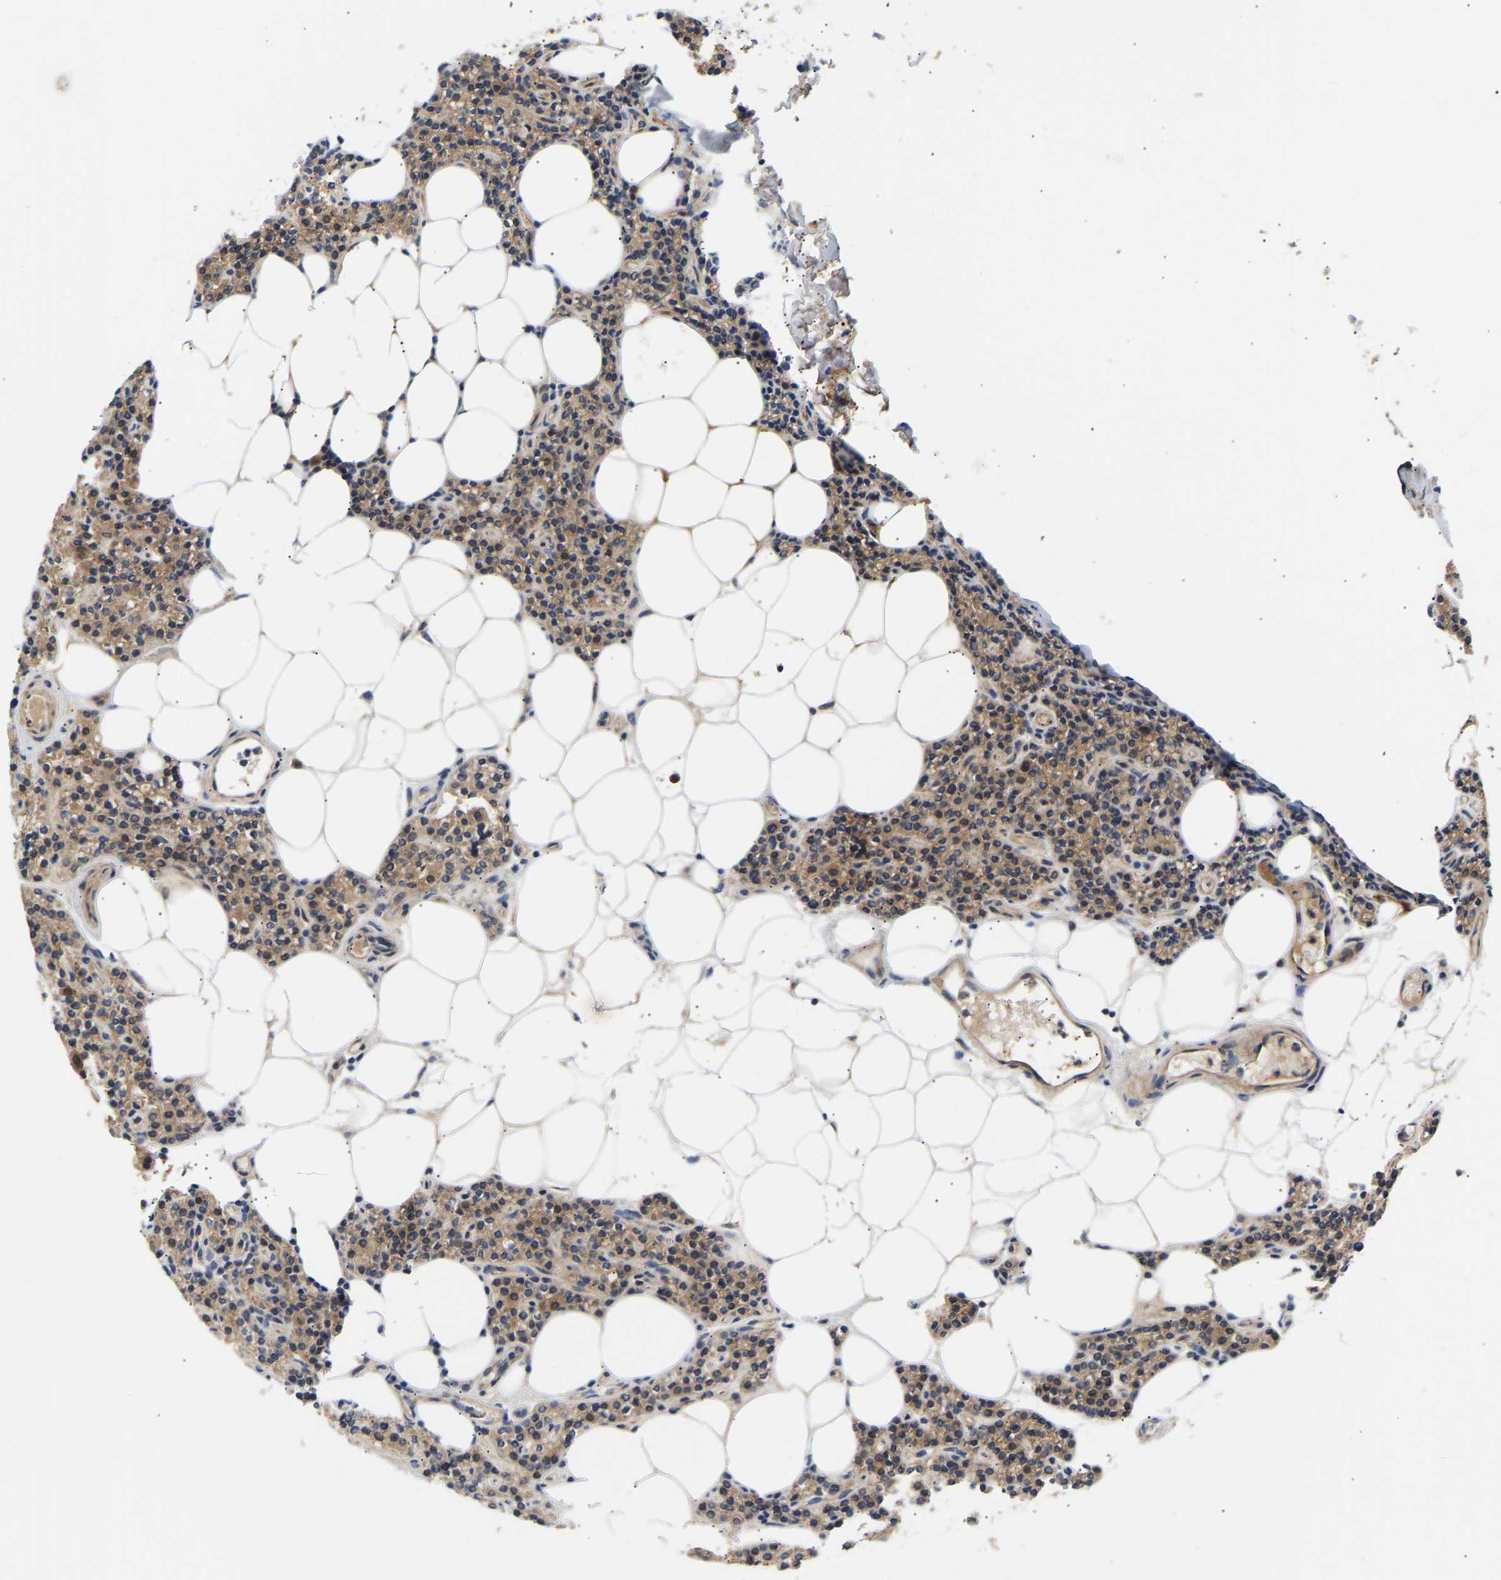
{"staining": {"intensity": "moderate", "quantity": ">75%", "location": "cytoplasmic/membranous"}, "tissue": "parathyroid gland", "cell_type": "Glandular cells", "image_type": "normal", "snomed": [{"axis": "morphology", "description": "Normal tissue, NOS"}, {"axis": "morphology", "description": "Adenoma, NOS"}, {"axis": "topography", "description": "Parathyroid gland"}], "caption": "This micrograph shows immunohistochemistry (IHC) staining of normal parathyroid gland, with medium moderate cytoplasmic/membranous positivity in approximately >75% of glandular cells.", "gene": "AIMP2", "patient": {"sex": "female", "age": 70}}